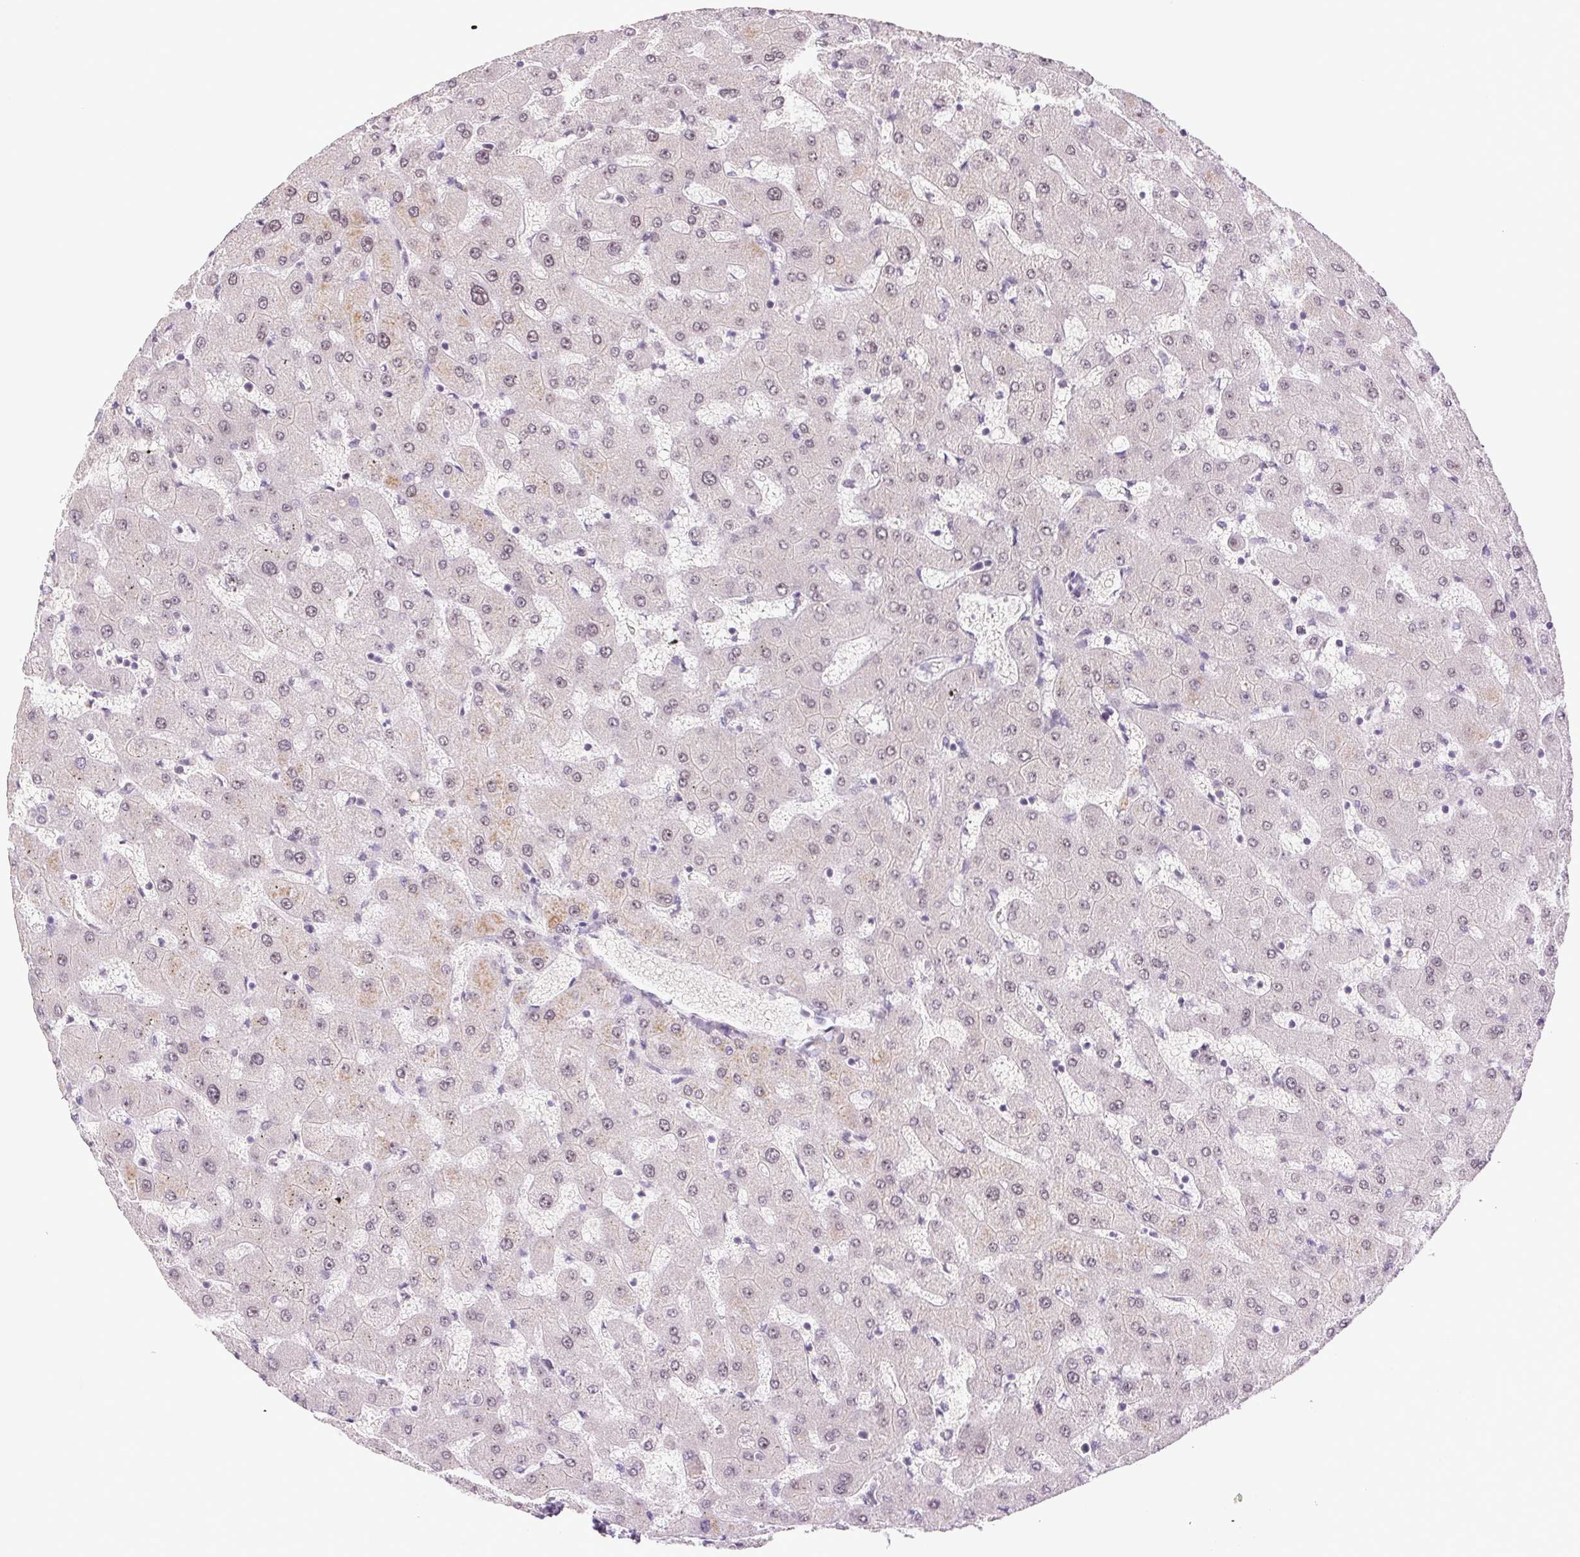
{"staining": {"intensity": "weak", "quantity": "<25%", "location": "cytoplasmic/membranous"}, "tissue": "liver", "cell_type": "Cholangiocytes", "image_type": "normal", "snomed": [{"axis": "morphology", "description": "Normal tissue, NOS"}, {"axis": "topography", "description": "Liver"}], "caption": "Cholangiocytes are negative for brown protein staining in benign liver. Brightfield microscopy of immunohistochemistry (IHC) stained with DAB (brown) and hematoxylin (blue), captured at high magnification.", "gene": "CWC25", "patient": {"sex": "female", "age": 63}}